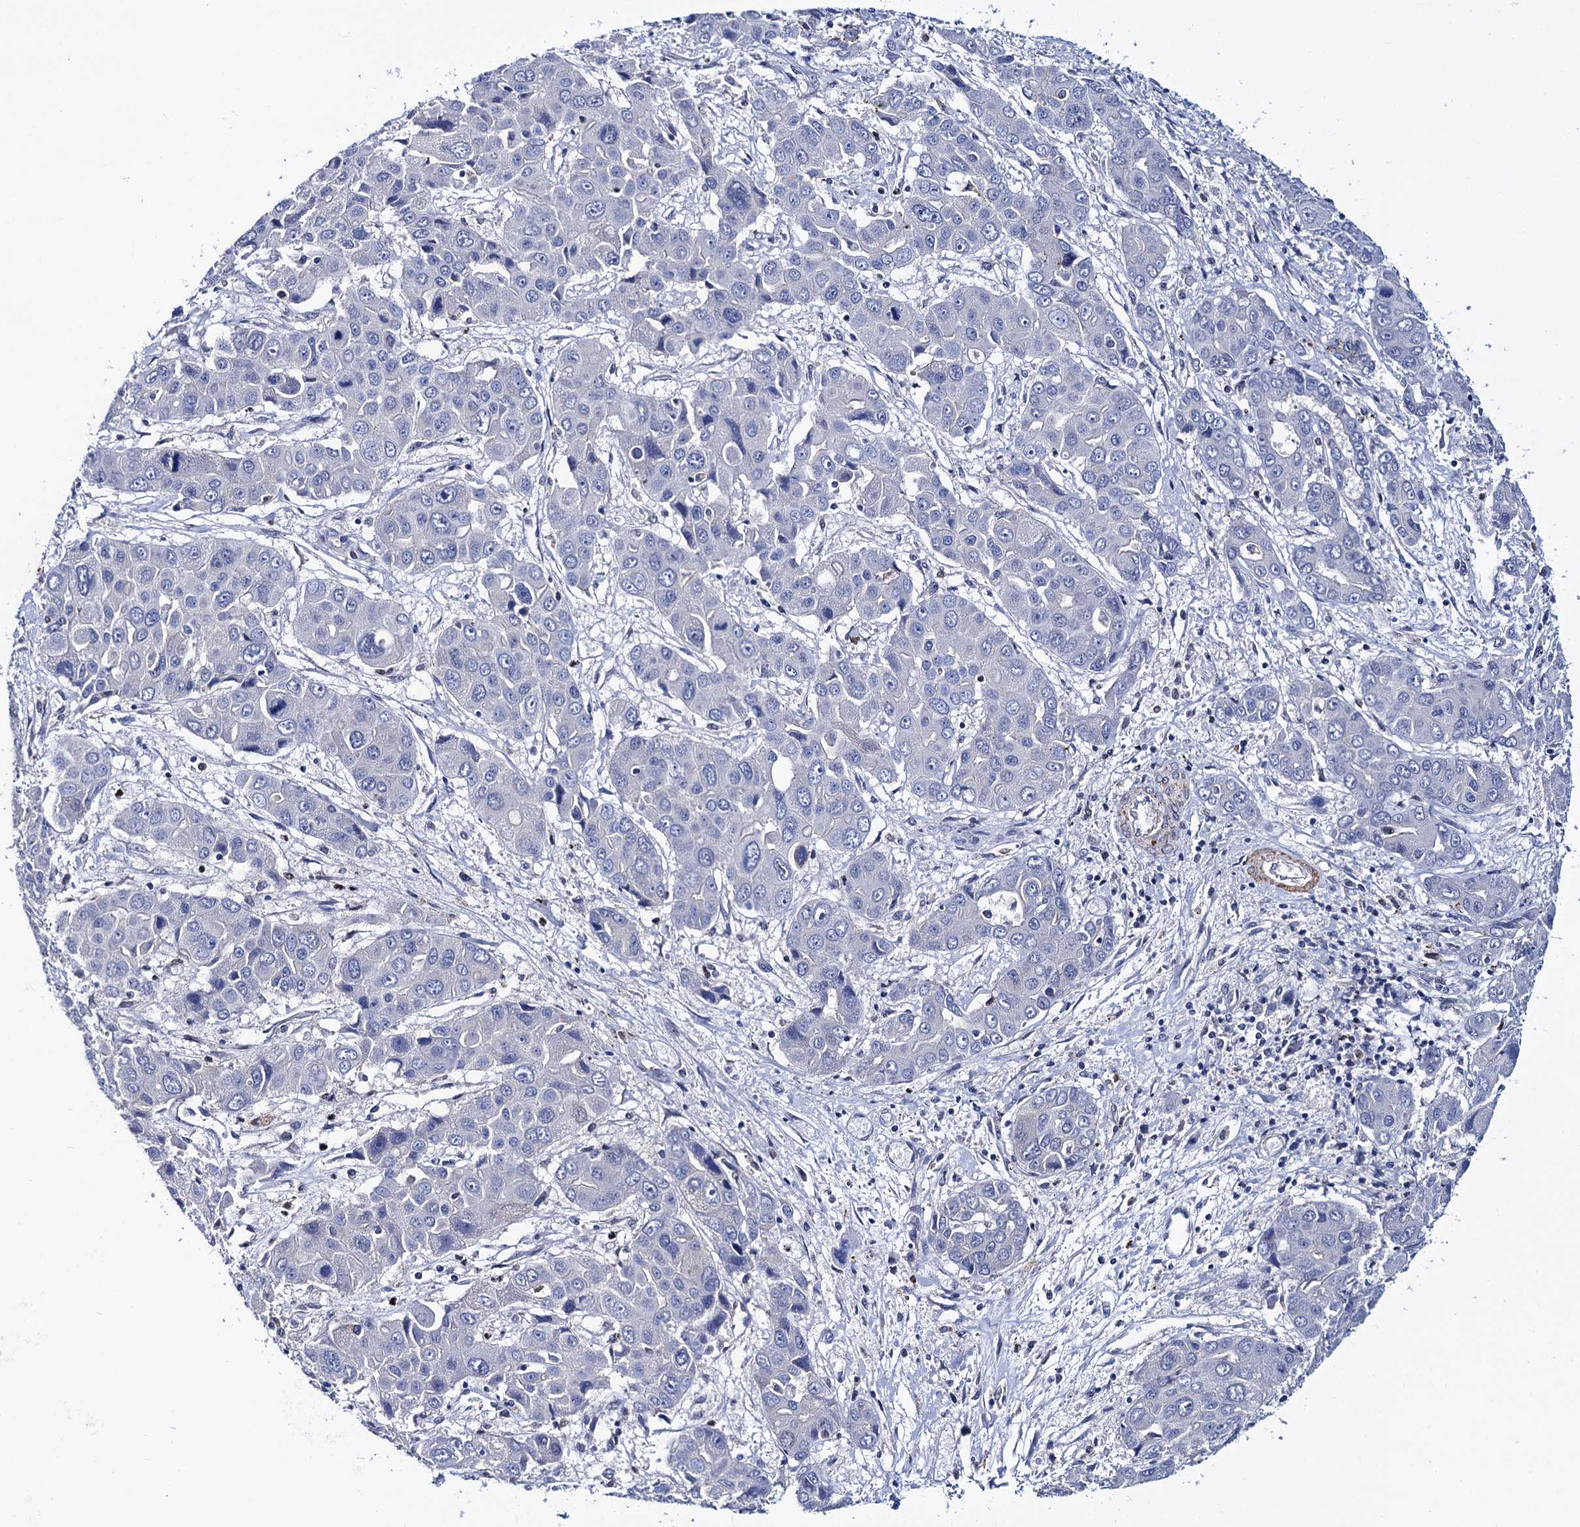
{"staining": {"intensity": "negative", "quantity": "none", "location": "none"}, "tissue": "liver cancer", "cell_type": "Tumor cells", "image_type": "cancer", "snomed": [{"axis": "morphology", "description": "Cholangiocarcinoma"}, {"axis": "topography", "description": "Liver"}], "caption": "Immunohistochemistry of human liver cancer (cholangiocarcinoma) shows no staining in tumor cells.", "gene": "ZDHHC18", "patient": {"sex": "male", "age": 67}}